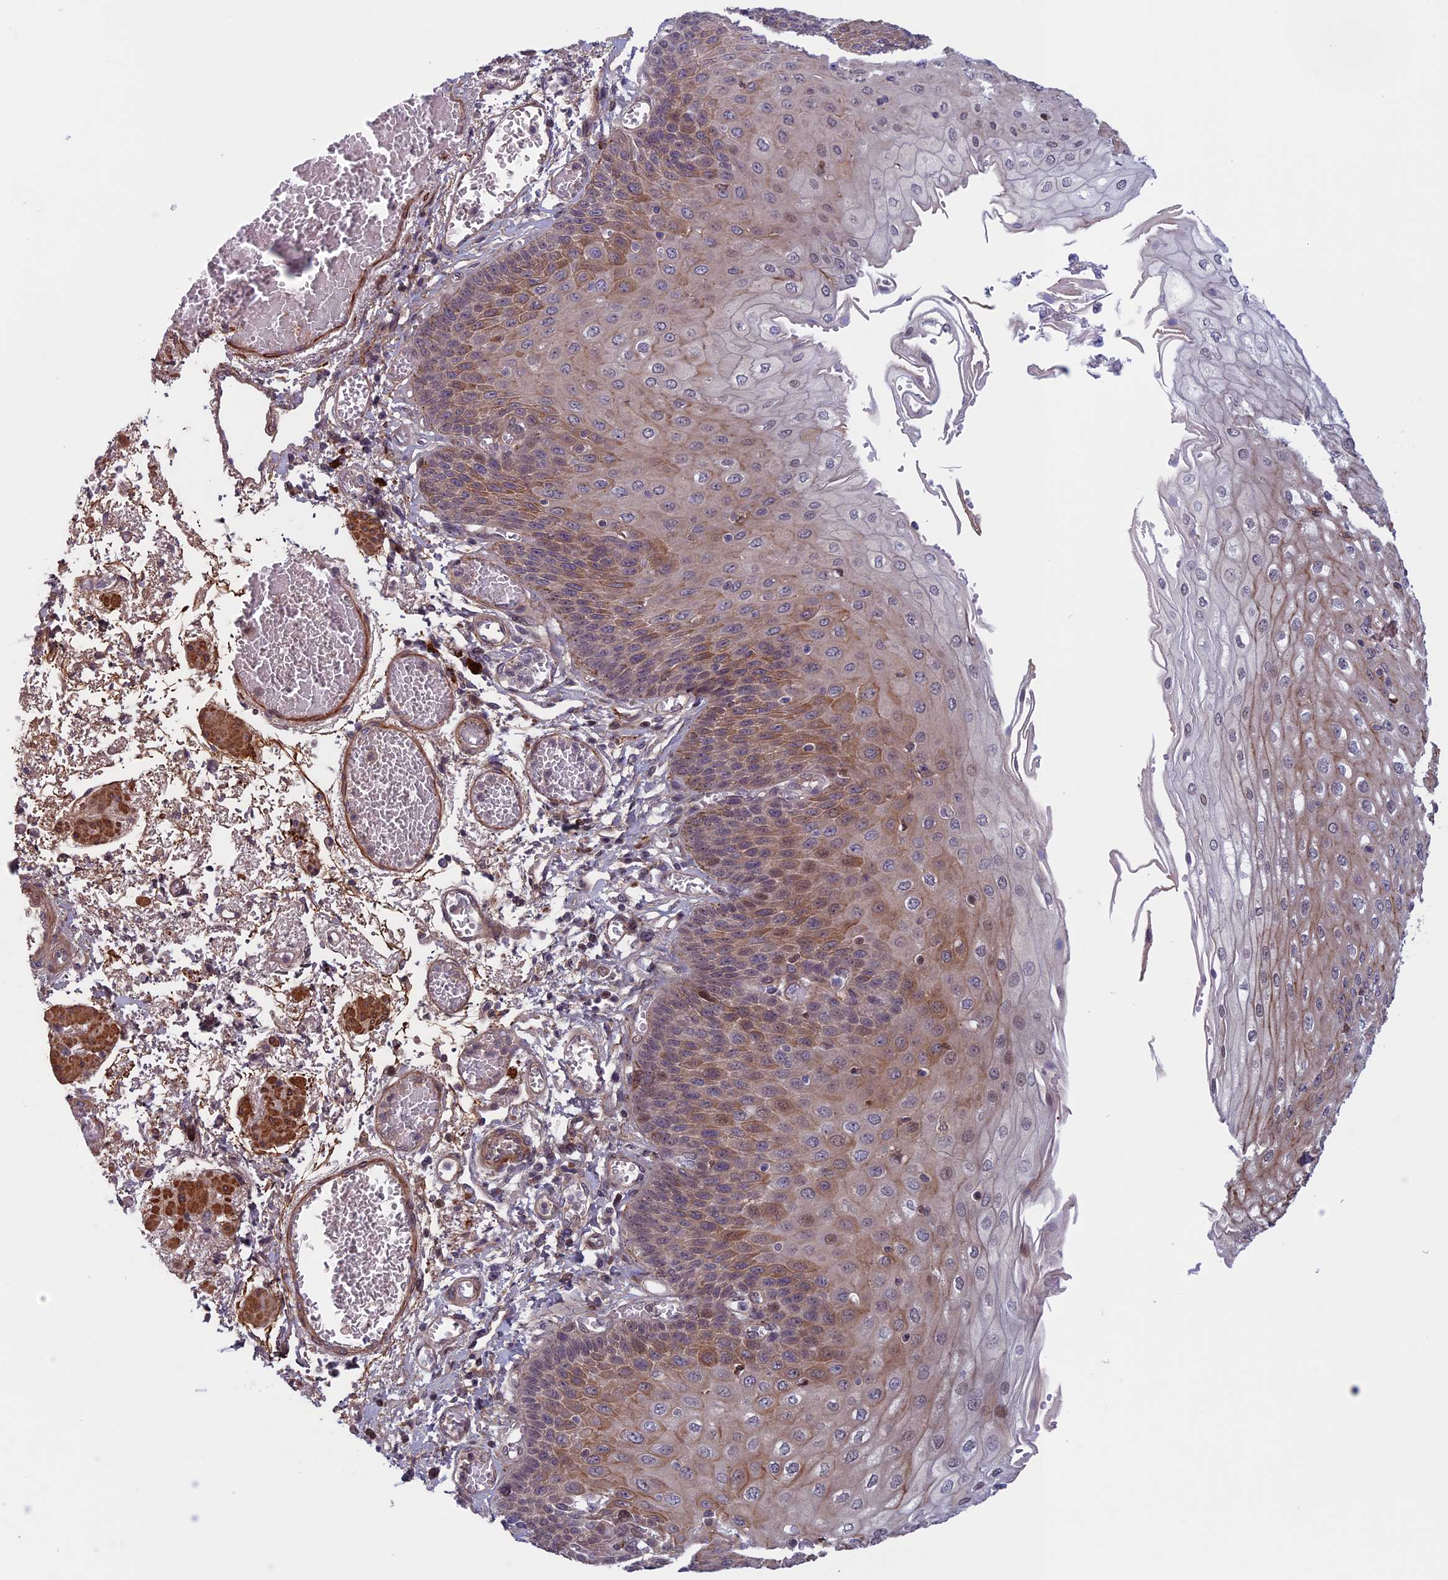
{"staining": {"intensity": "moderate", "quantity": "25%-75%", "location": "cytoplasmic/membranous"}, "tissue": "esophagus", "cell_type": "Squamous epithelial cells", "image_type": "normal", "snomed": [{"axis": "morphology", "description": "Normal tissue, NOS"}, {"axis": "topography", "description": "Esophagus"}], "caption": "Squamous epithelial cells demonstrate moderate cytoplasmic/membranous staining in about 25%-75% of cells in normal esophagus.", "gene": "FADS1", "patient": {"sex": "male", "age": 81}}